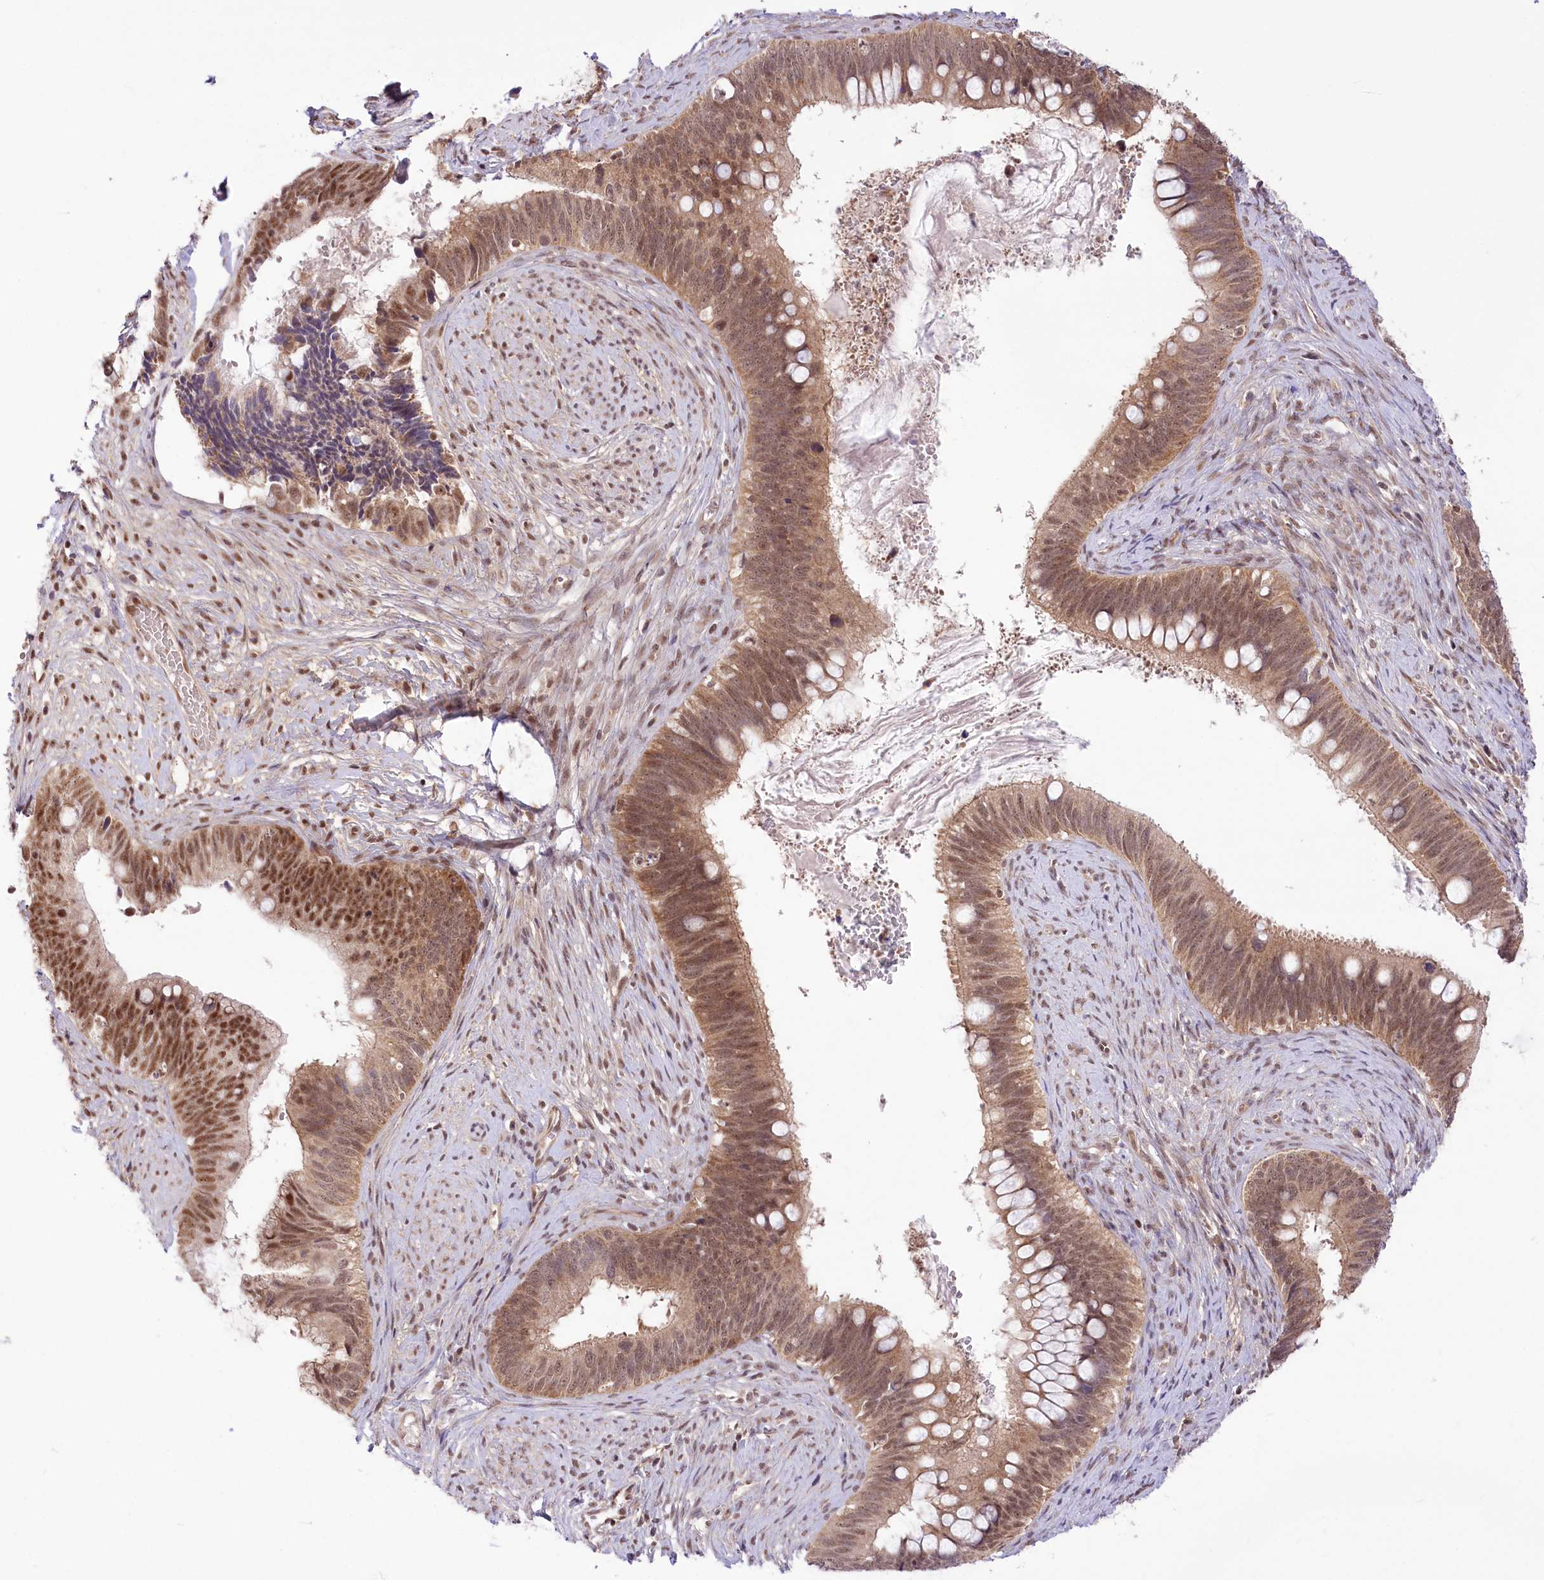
{"staining": {"intensity": "moderate", "quantity": ">75%", "location": "cytoplasmic/membranous,nuclear"}, "tissue": "cervical cancer", "cell_type": "Tumor cells", "image_type": "cancer", "snomed": [{"axis": "morphology", "description": "Adenocarcinoma, NOS"}, {"axis": "topography", "description": "Cervix"}], "caption": "The histopathology image displays staining of cervical cancer, revealing moderate cytoplasmic/membranous and nuclear protein positivity (brown color) within tumor cells.", "gene": "ZMAT2", "patient": {"sex": "female", "age": 42}}